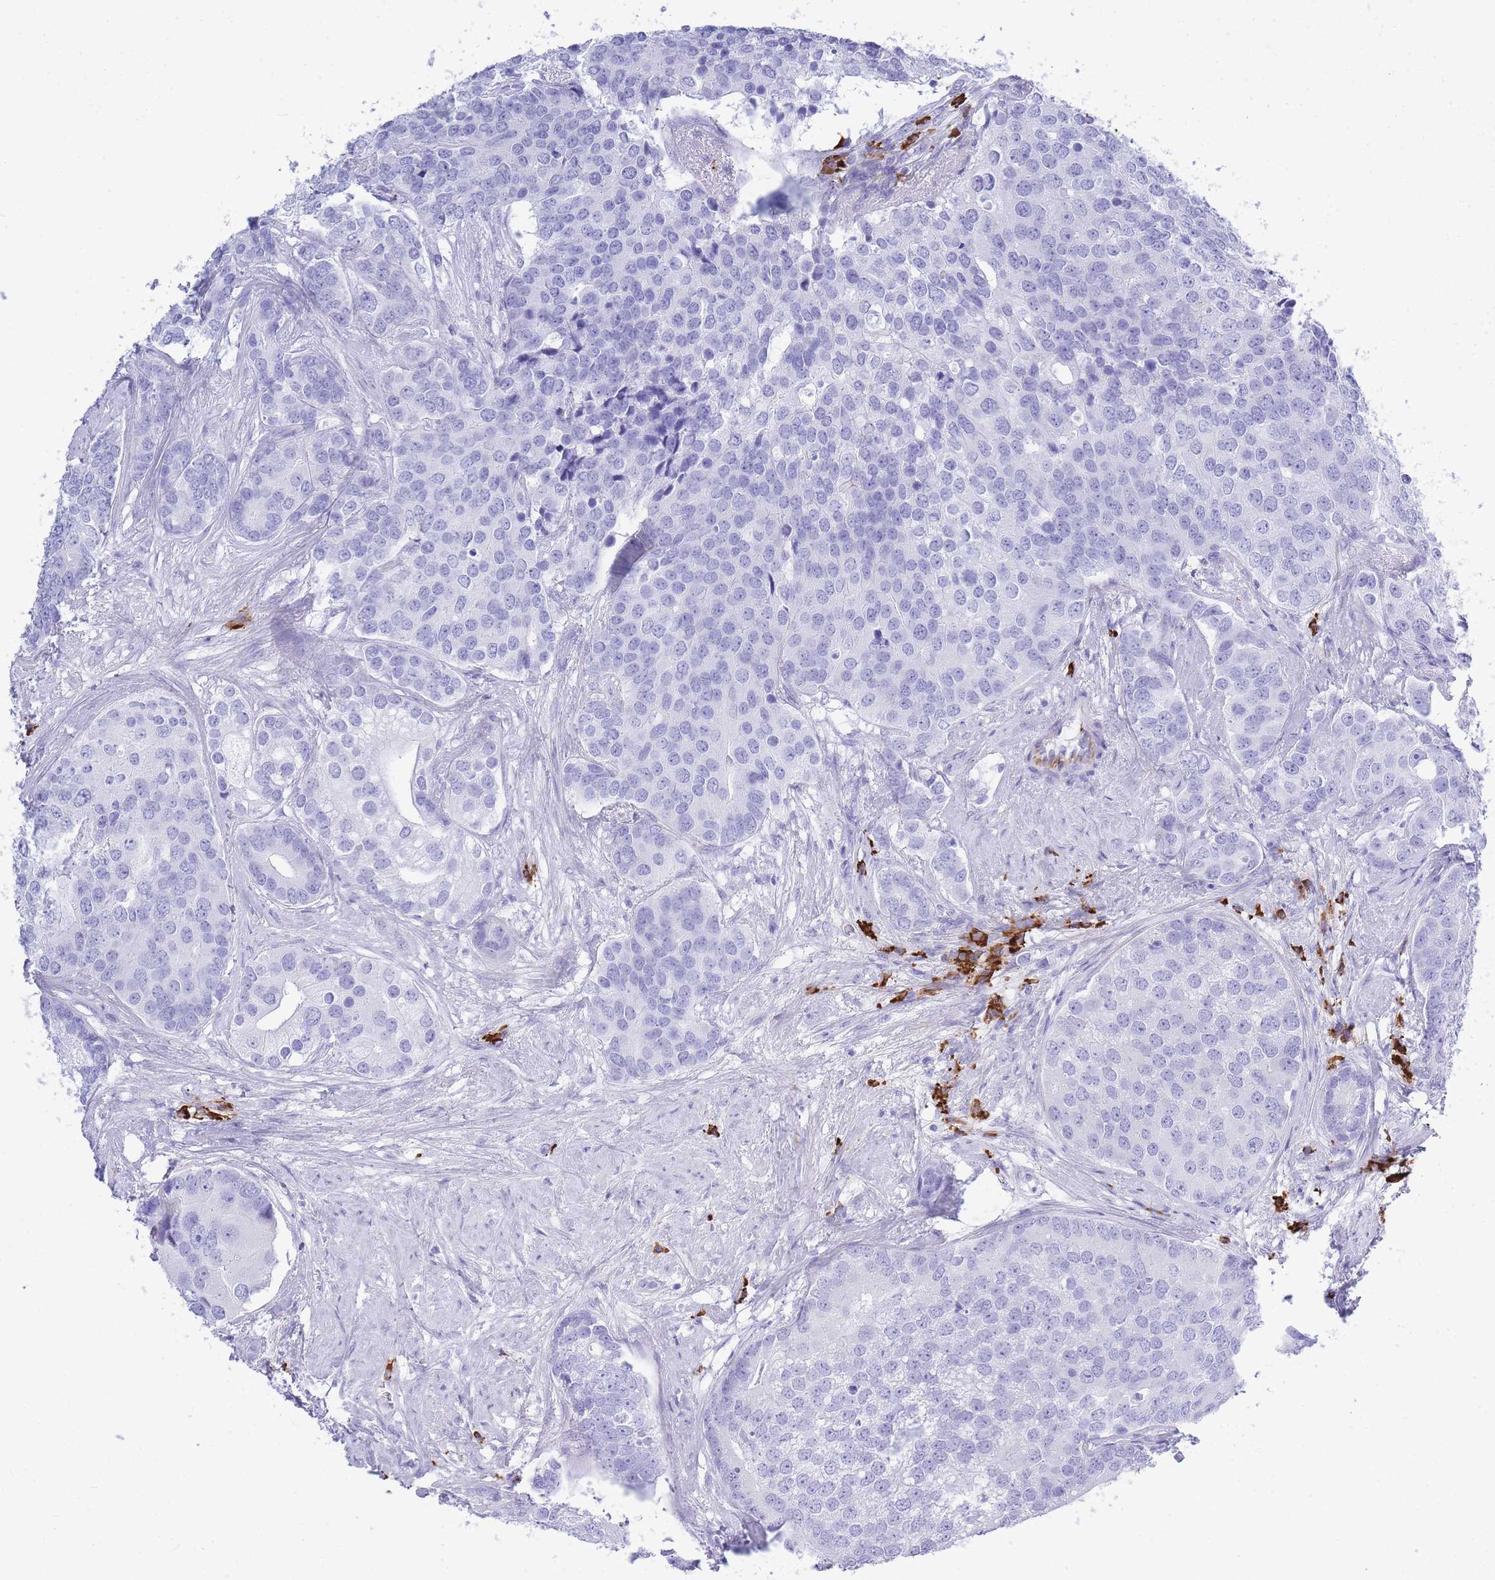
{"staining": {"intensity": "negative", "quantity": "none", "location": "none"}, "tissue": "prostate cancer", "cell_type": "Tumor cells", "image_type": "cancer", "snomed": [{"axis": "morphology", "description": "Adenocarcinoma, High grade"}, {"axis": "topography", "description": "Prostate"}], "caption": "High magnification brightfield microscopy of prostate cancer stained with DAB (brown) and counterstained with hematoxylin (blue): tumor cells show no significant staining.", "gene": "ZFP62", "patient": {"sex": "male", "age": 62}}